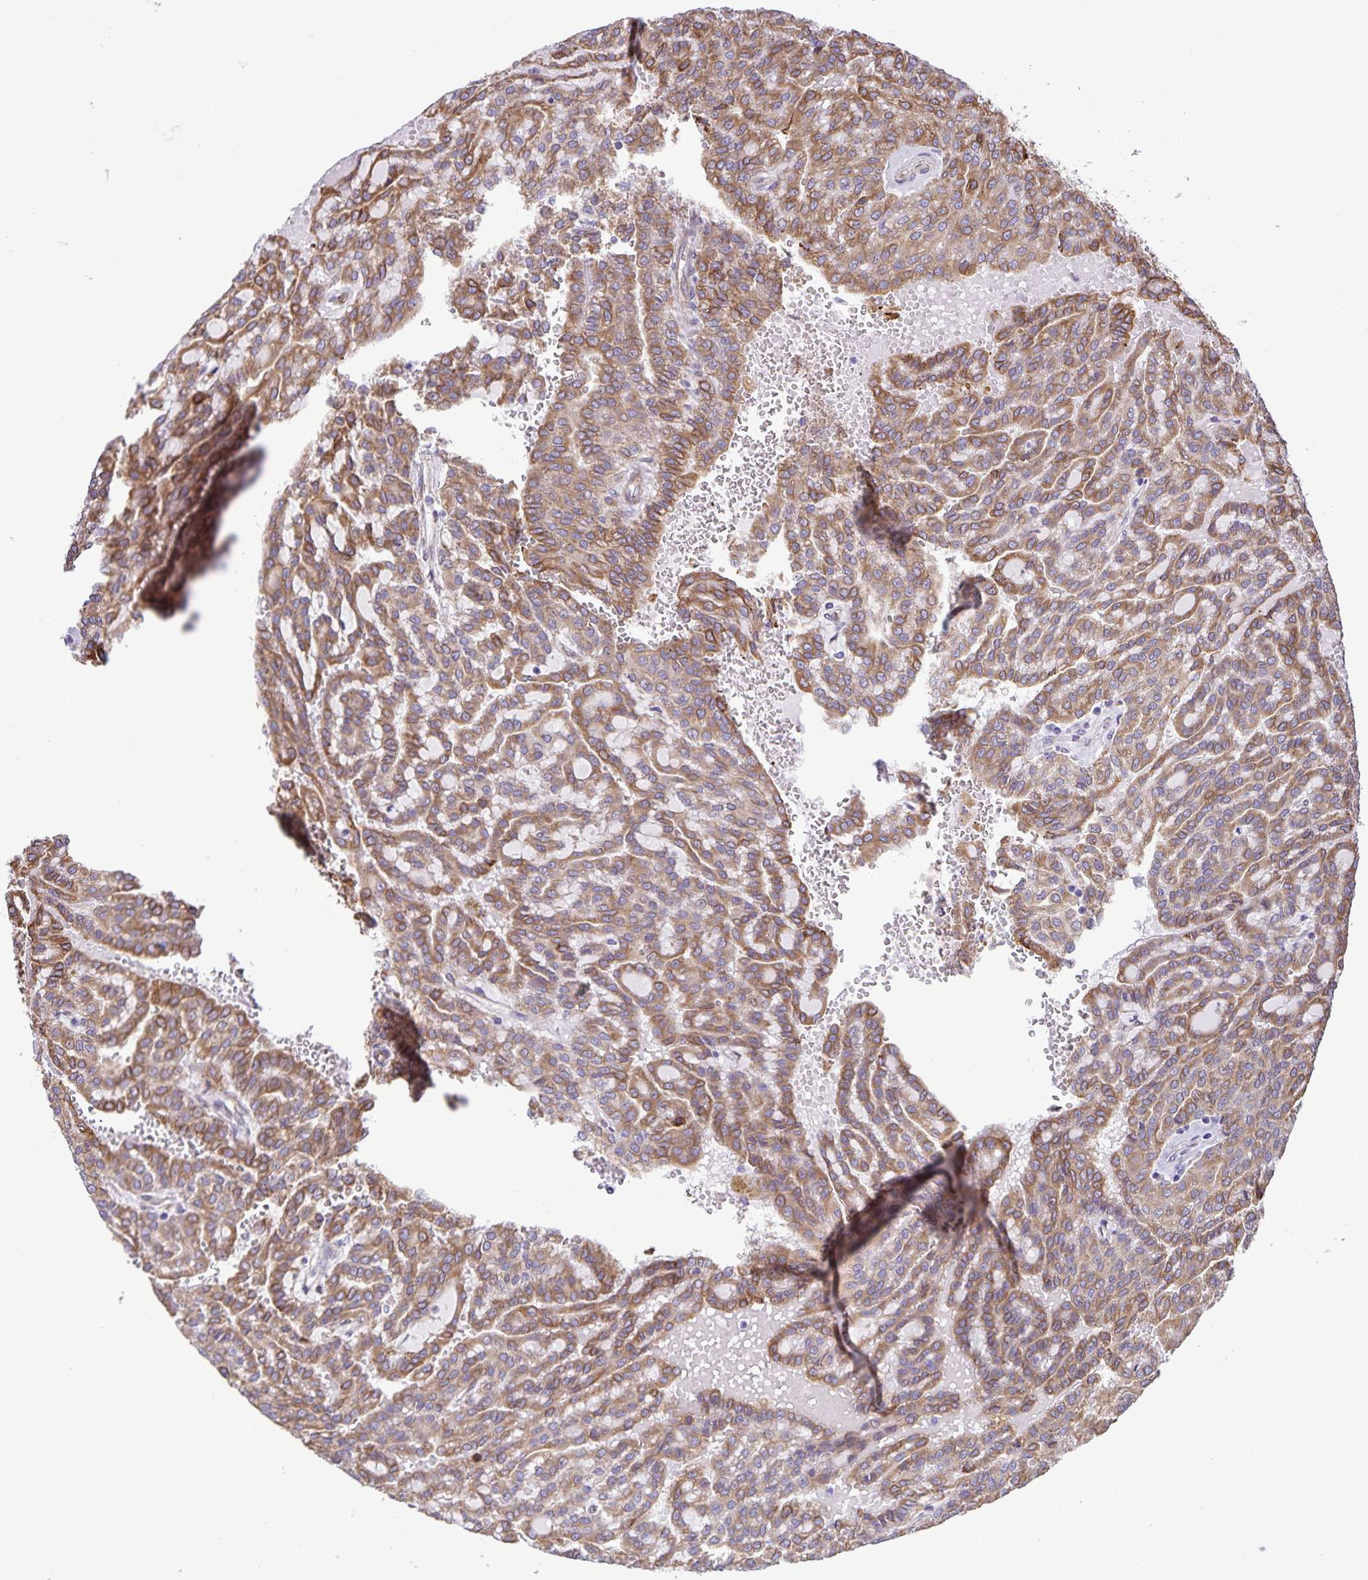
{"staining": {"intensity": "moderate", "quantity": ">75%", "location": "cytoplasmic/membranous"}, "tissue": "renal cancer", "cell_type": "Tumor cells", "image_type": "cancer", "snomed": [{"axis": "morphology", "description": "Adenocarcinoma, NOS"}, {"axis": "topography", "description": "Kidney"}], "caption": "Immunohistochemical staining of human renal adenocarcinoma demonstrates moderate cytoplasmic/membranous protein staining in approximately >75% of tumor cells. (DAB (3,3'-diaminobenzidine) = brown stain, brightfield microscopy at high magnification).", "gene": "RCN1", "patient": {"sex": "male", "age": 63}}